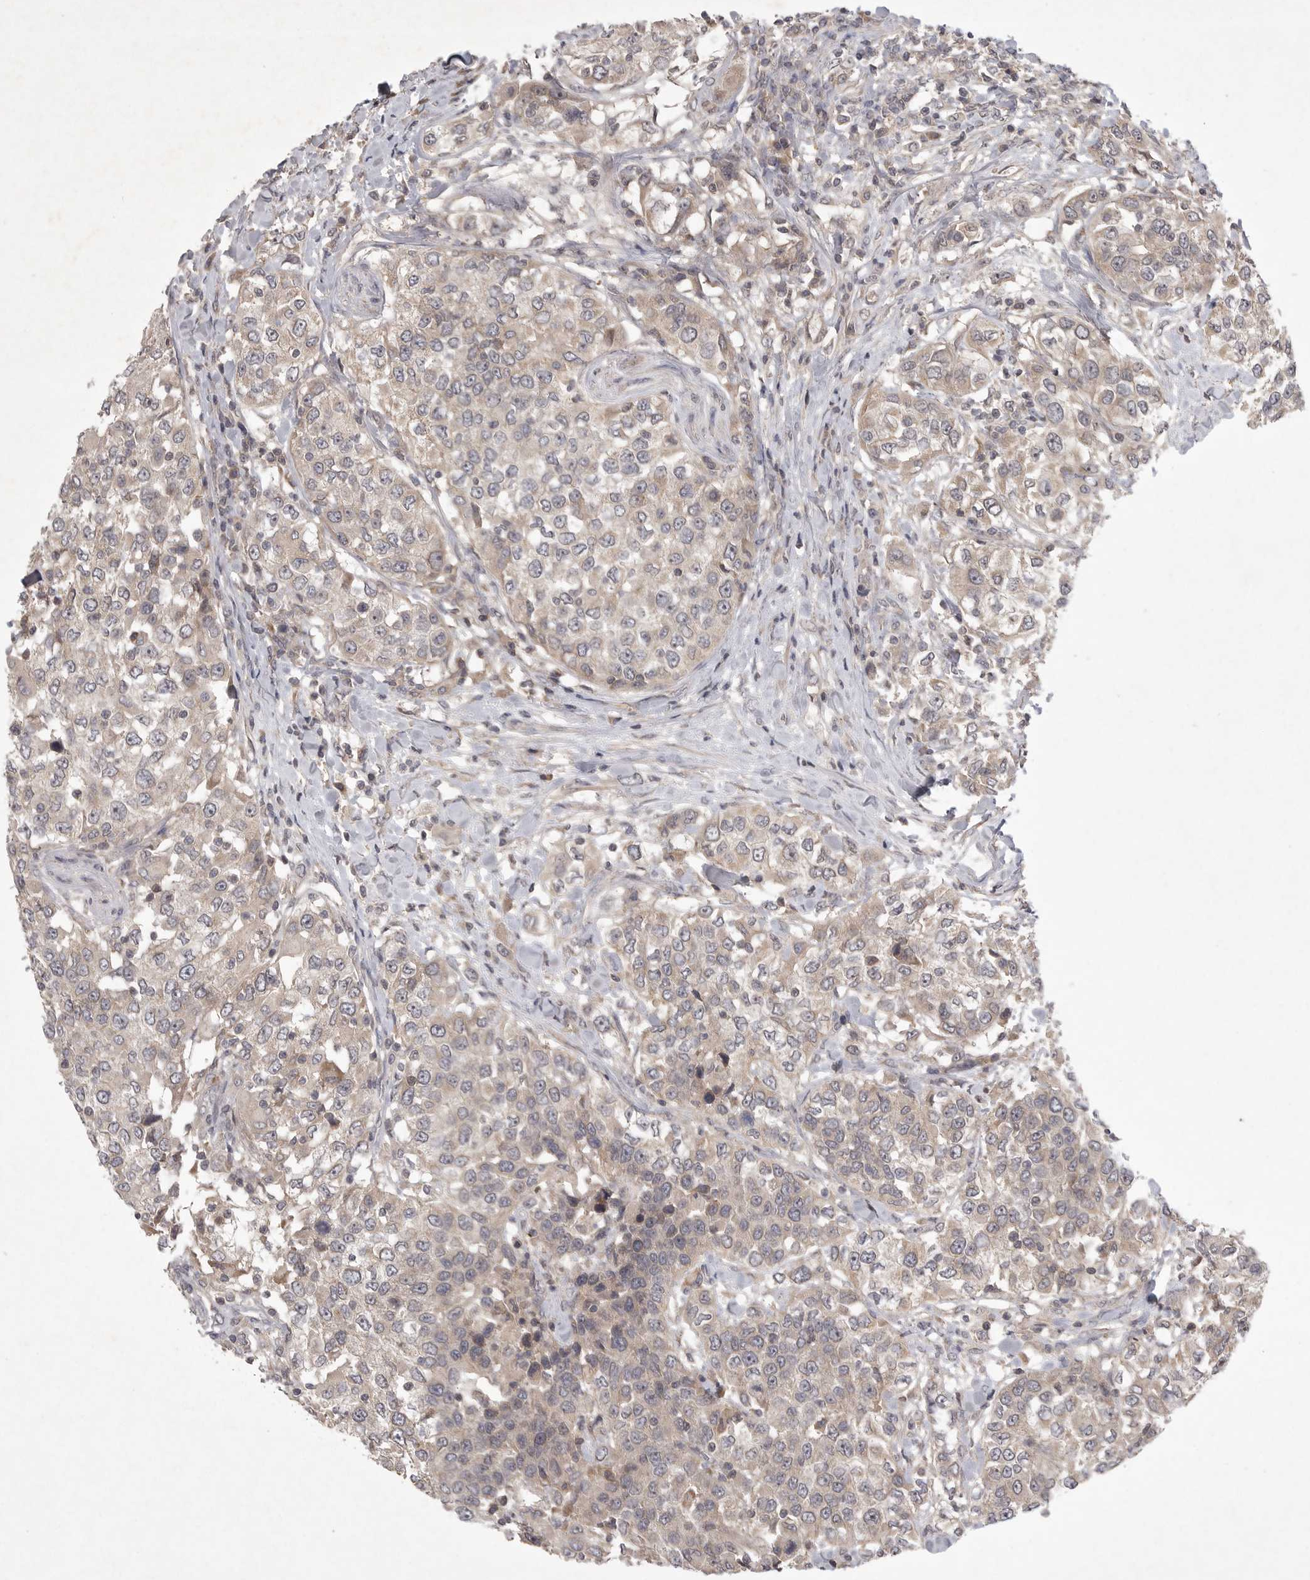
{"staining": {"intensity": "weak", "quantity": ">75%", "location": "cytoplasmic/membranous"}, "tissue": "urothelial cancer", "cell_type": "Tumor cells", "image_type": "cancer", "snomed": [{"axis": "morphology", "description": "Urothelial carcinoma, High grade"}, {"axis": "topography", "description": "Urinary bladder"}], "caption": "Weak cytoplasmic/membranous protein staining is appreciated in approximately >75% of tumor cells in urothelial cancer.", "gene": "UBE3D", "patient": {"sex": "female", "age": 80}}